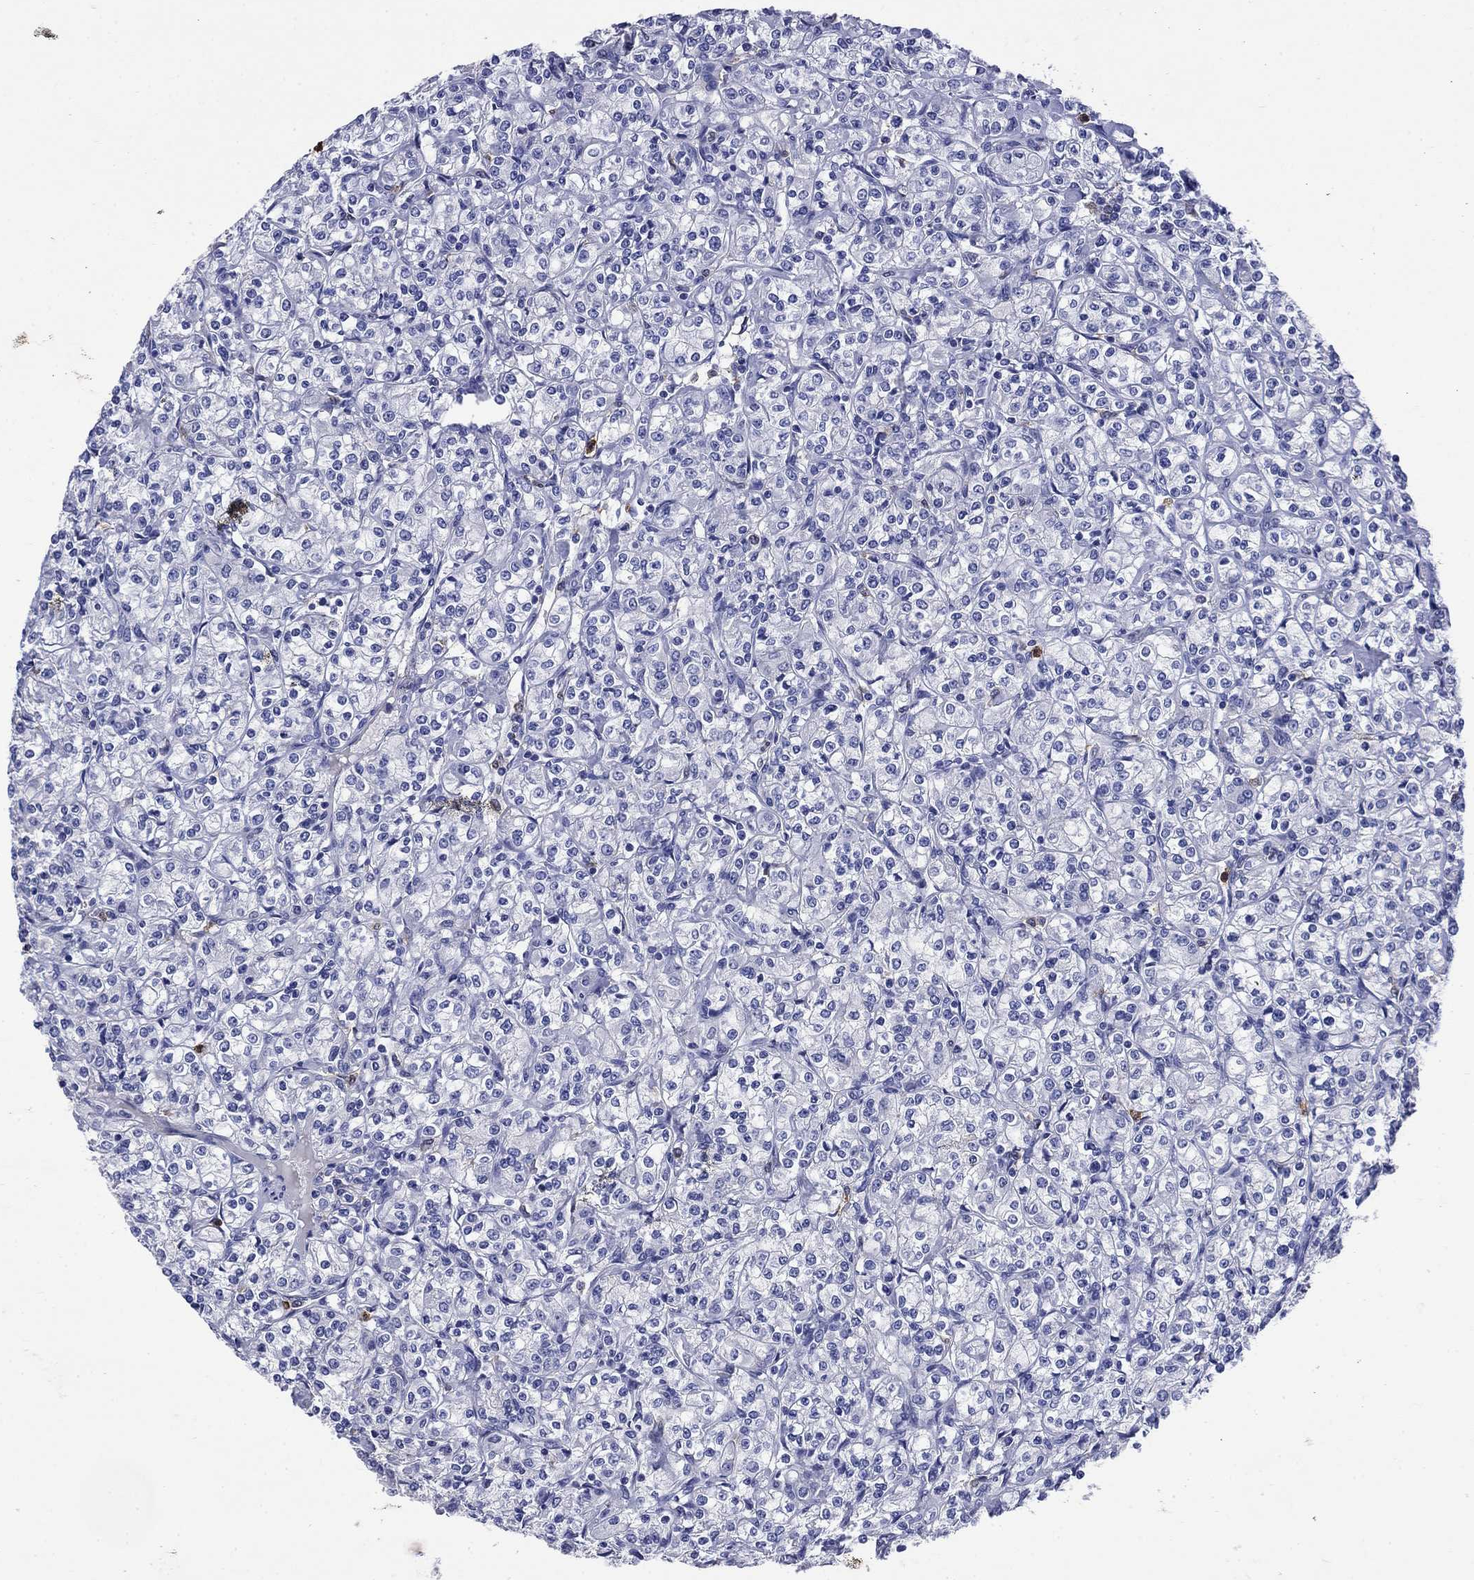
{"staining": {"intensity": "negative", "quantity": "none", "location": "none"}, "tissue": "renal cancer", "cell_type": "Tumor cells", "image_type": "cancer", "snomed": [{"axis": "morphology", "description": "Adenocarcinoma, NOS"}, {"axis": "topography", "description": "Kidney"}], "caption": "DAB immunohistochemical staining of renal adenocarcinoma displays no significant positivity in tumor cells.", "gene": "TFR2", "patient": {"sex": "male", "age": 77}}